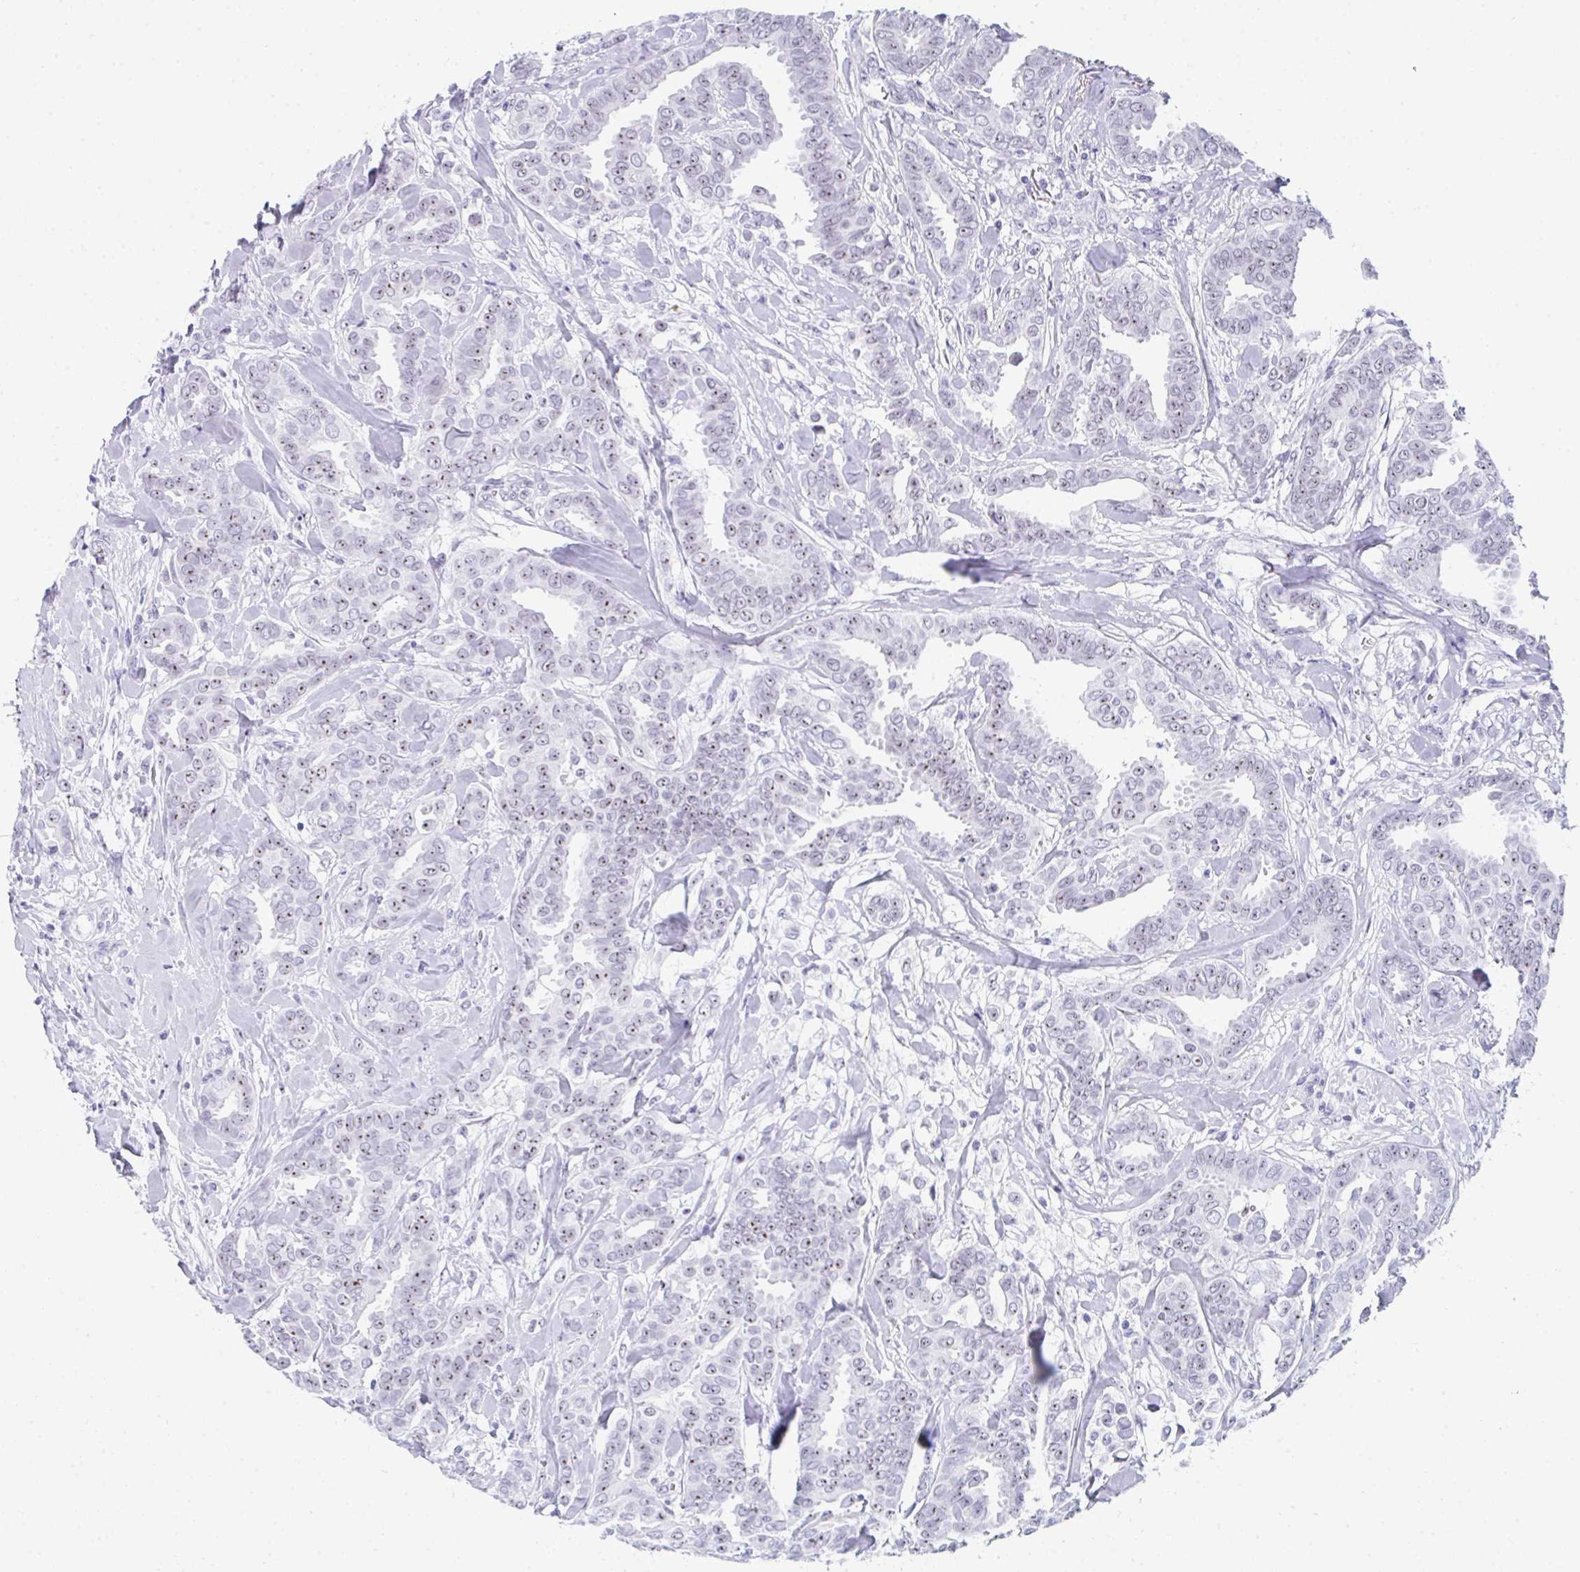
{"staining": {"intensity": "weak", "quantity": ">75%", "location": "nuclear"}, "tissue": "breast cancer", "cell_type": "Tumor cells", "image_type": "cancer", "snomed": [{"axis": "morphology", "description": "Duct carcinoma"}, {"axis": "topography", "description": "Breast"}], "caption": "The immunohistochemical stain labels weak nuclear expression in tumor cells of breast cancer tissue.", "gene": "NOP10", "patient": {"sex": "female", "age": 45}}